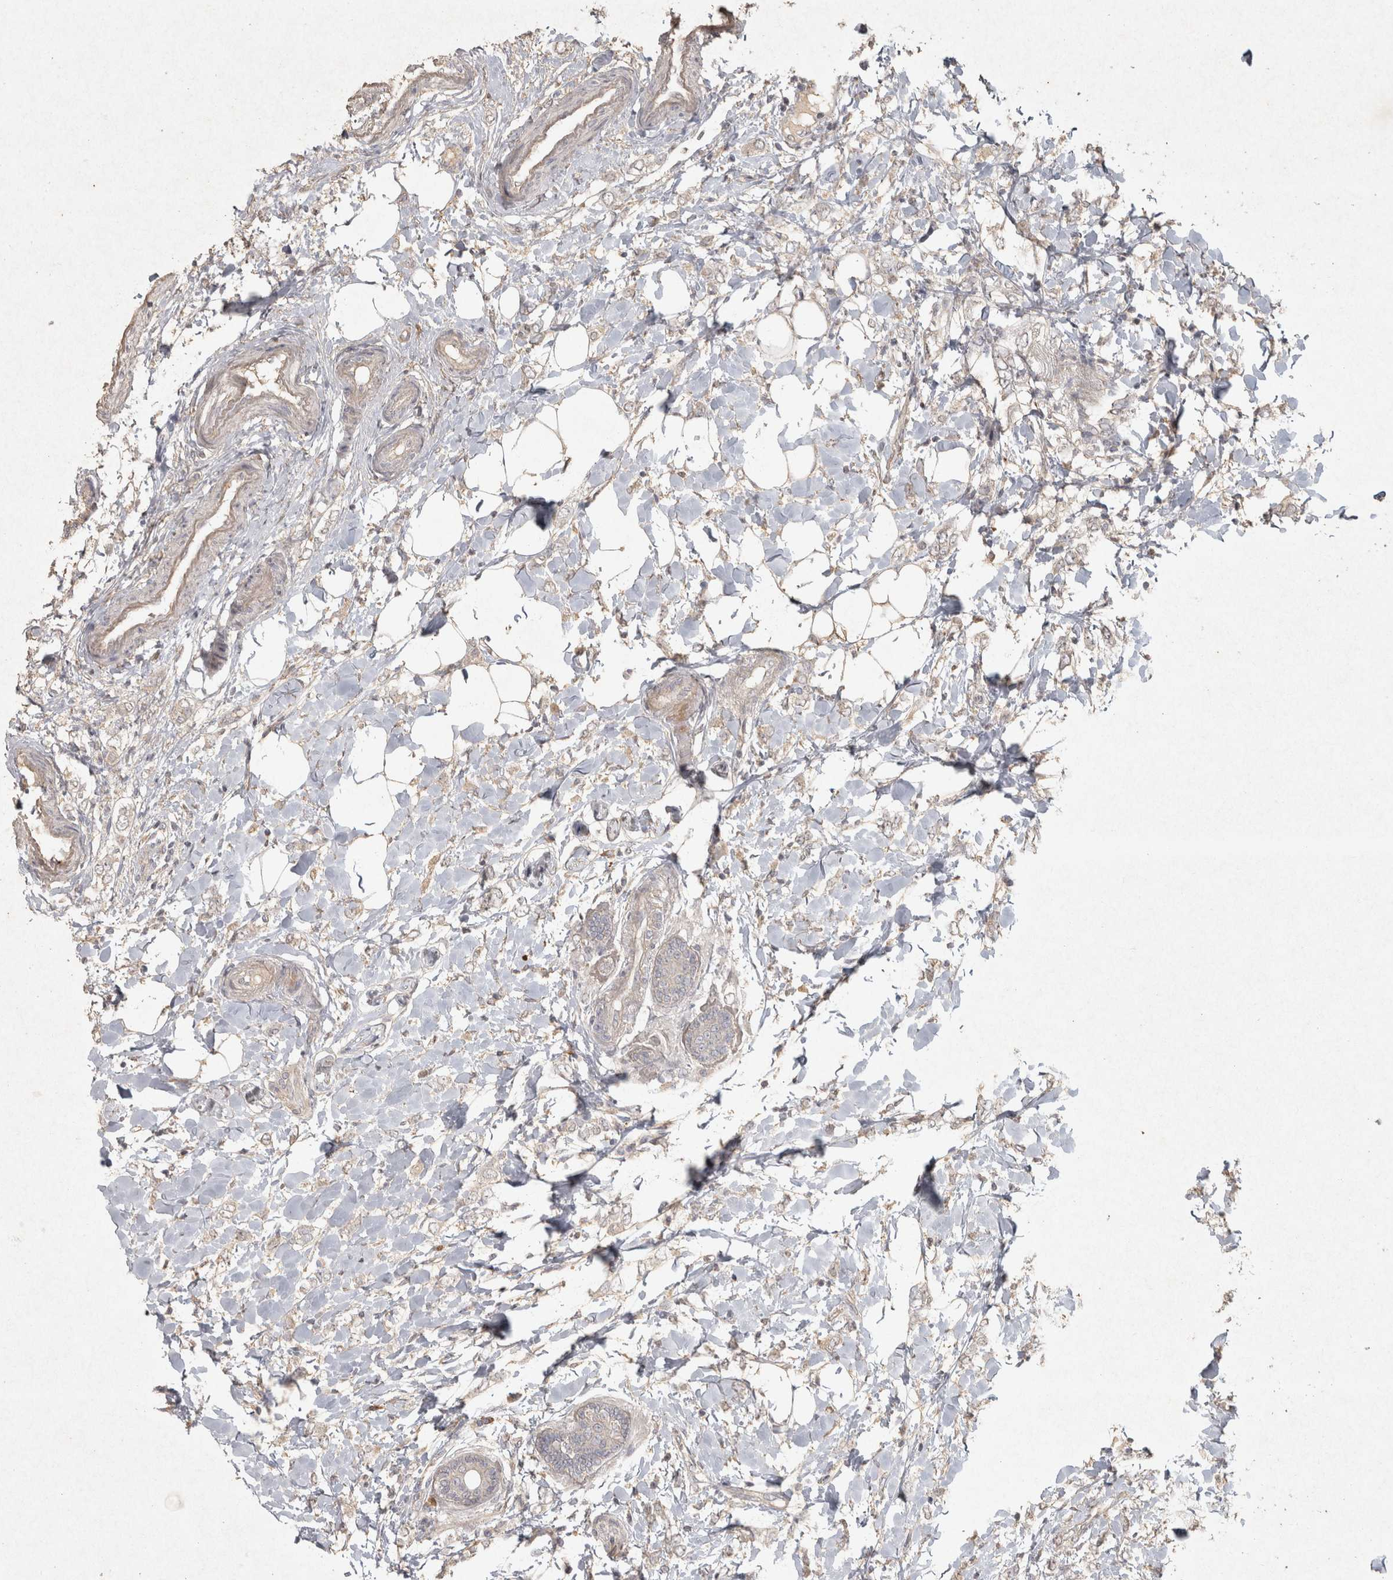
{"staining": {"intensity": "weak", "quantity": "<25%", "location": "cytoplasmic/membranous"}, "tissue": "breast cancer", "cell_type": "Tumor cells", "image_type": "cancer", "snomed": [{"axis": "morphology", "description": "Normal tissue, NOS"}, {"axis": "morphology", "description": "Lobular carcinoma"}, {"axis": "topography", "description": "Breast"}], "caption": "An immunohistochemistry (IHC) histopathology image of breast cancer is shown. There is no staining in tumor cells of breast cancer. The staining was performed using DAB to visualize the protein expression in brown, while the nuclei were stained in blue with hematoxylin (Magnification: 20x).", "gene": "OSTN", "patient": {"sex": "female", "age": 47}}